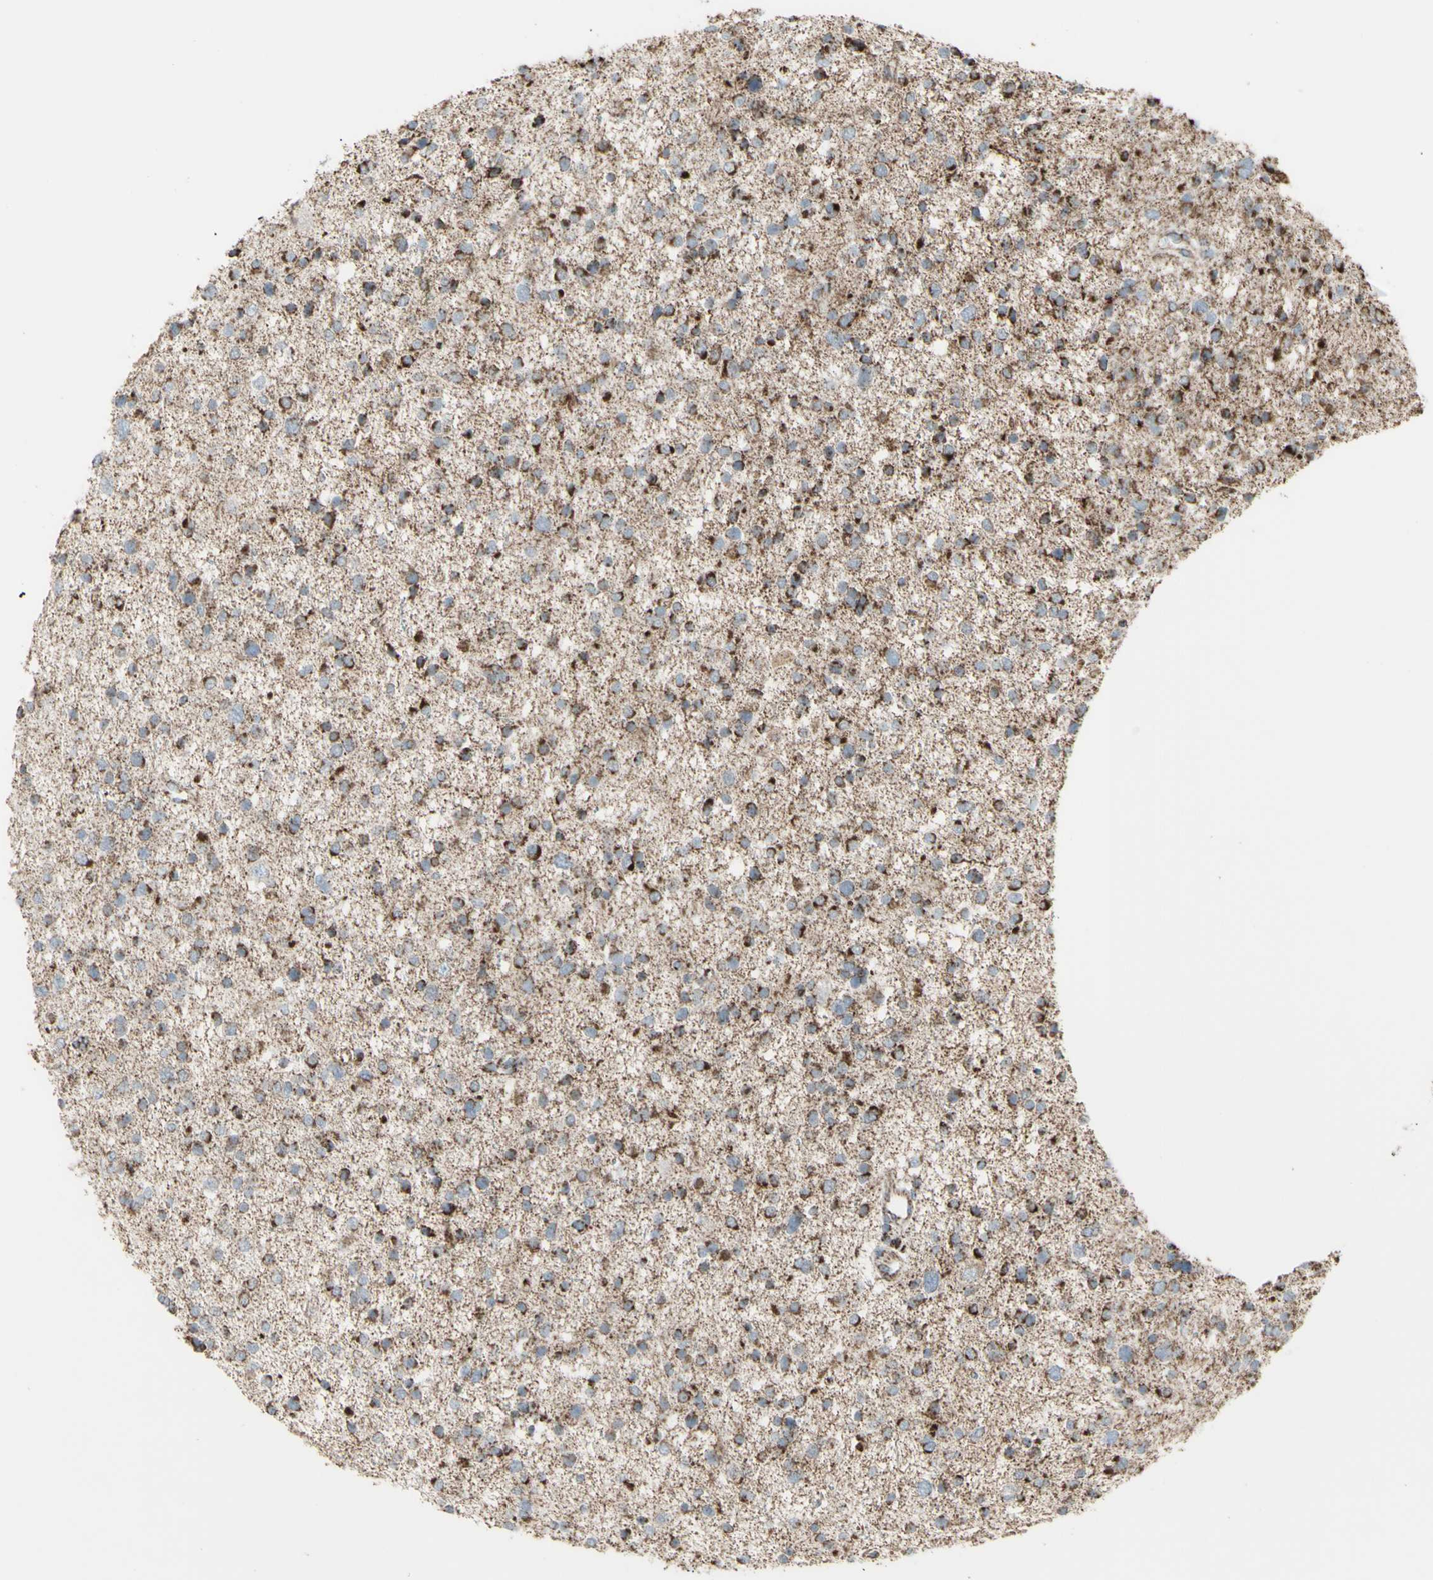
{"staining": {"intensity": "strong", "quantity": "25%-75%", "location": "cytoplasmic/membranous"}, "tissue": "glioma", "cell_type": "Tumor cells", "image_type": "cancer", "snomed": [{"axis": "morphology", "description": "Glioma, malignant, Low grade"}, {"axis": "topography", "description": "Brain"}], "caption": "Tumor cells display high levels of strong cytoplasmic/membranous staining in approximately 25%-75% of cells in human malignant low-grade glioma.", "gene": "PLGRKT", "patient": {"sex": "female", "age": 37}}